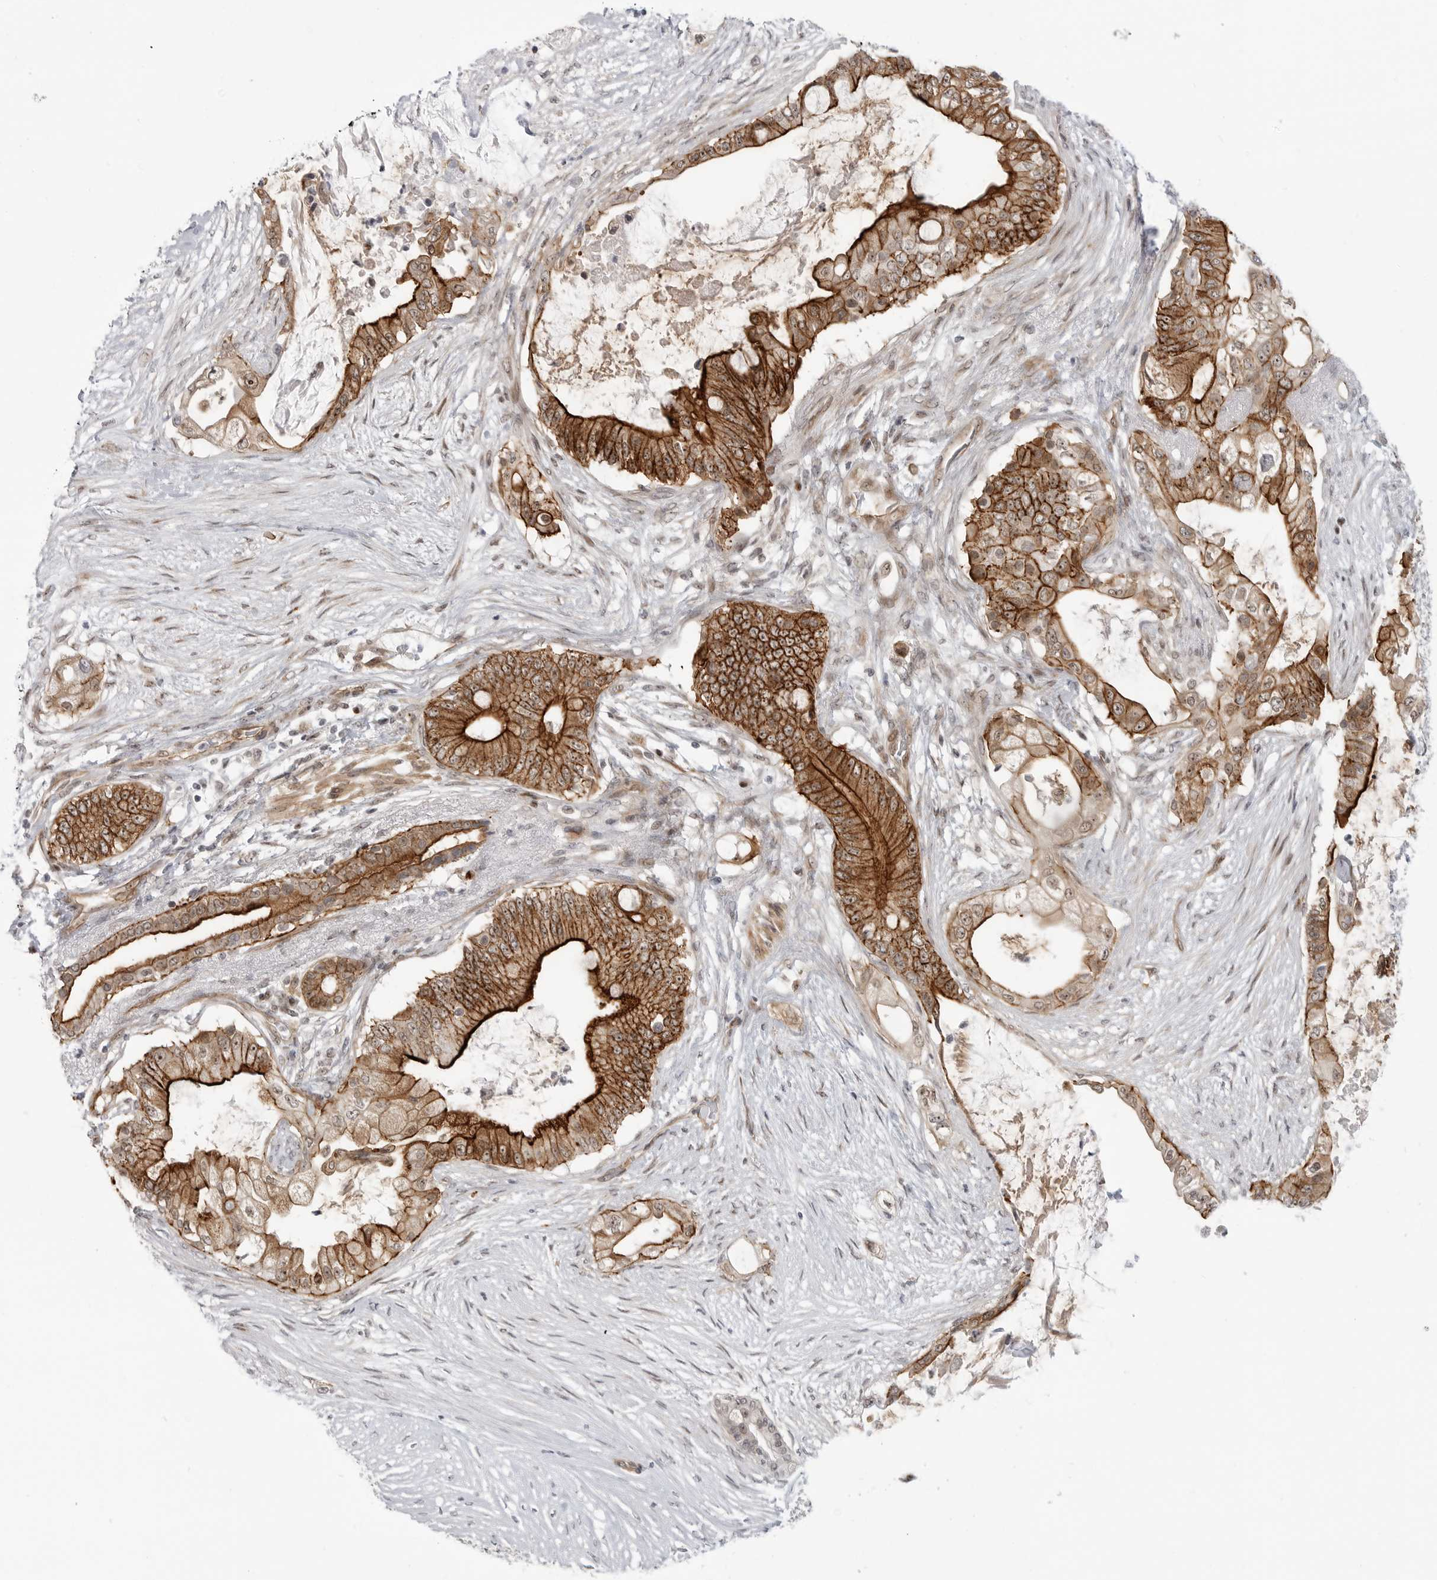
{"staining": {"intensity": "strong", "quantity": ">75%", "location": "cytoplasmic/membranous"}, "tissue": "pancreatic cancer", "cell_type": "Tumor cells", "image_type": "cancer", "snomed": [{"axis": "morphology", "description": "Adenocarcinoma, NOS"}, {"axis": "topography", "description": "Pancreas"}], "caption": "Tumor cells display high levels of strong cytoplasmic/membranous expression in about >75% of cells in pancreatic cancer (adenocarcinoma).", "gene": "CEP295NL", "patient": {"sex": "male", "age": 53}}